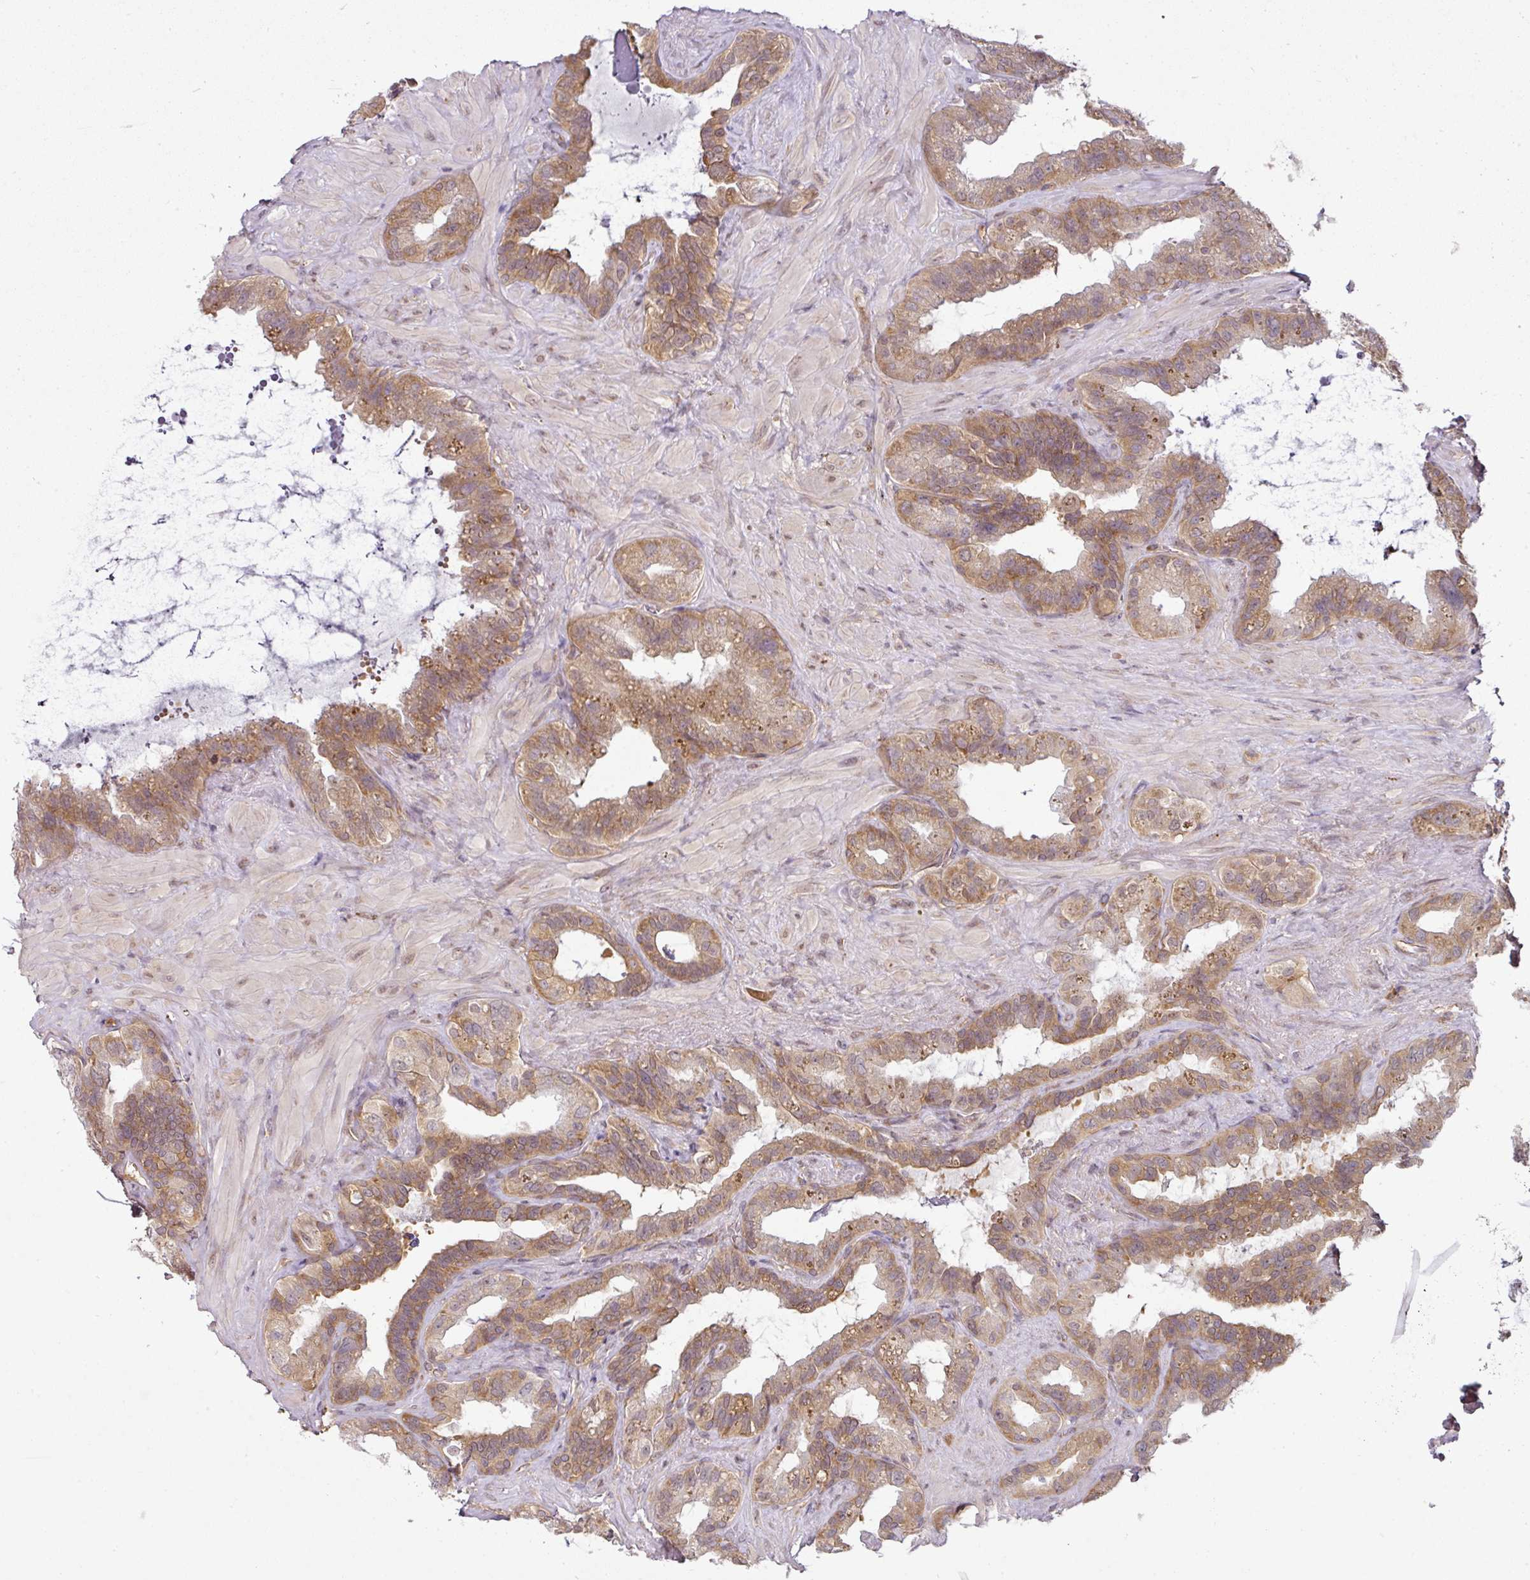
{"staining": {"intensity": "moderate", "quantity": ">75%", "location": "cytoplasmic/membranous"}, "tissue": "seminal vesicle", "cell_type": "Glandular cells", "image_type": "normal", "snomed": [{"axis": "morphology", "description": "Normal tissue, NOS"}, {"axis": "topography", "description": "Seminal veicle"}, {"axis": "topography", "description": "Peripheral nerve tissue"}], "caption": "Immunohistochemical staining of benign seminal vesicle shows medium levels of moderate cytoplasmic/membranous expression in about >75% of glandular cells.", "gene": "RBM14", "patient": {"sex": "male", "age": 76}}